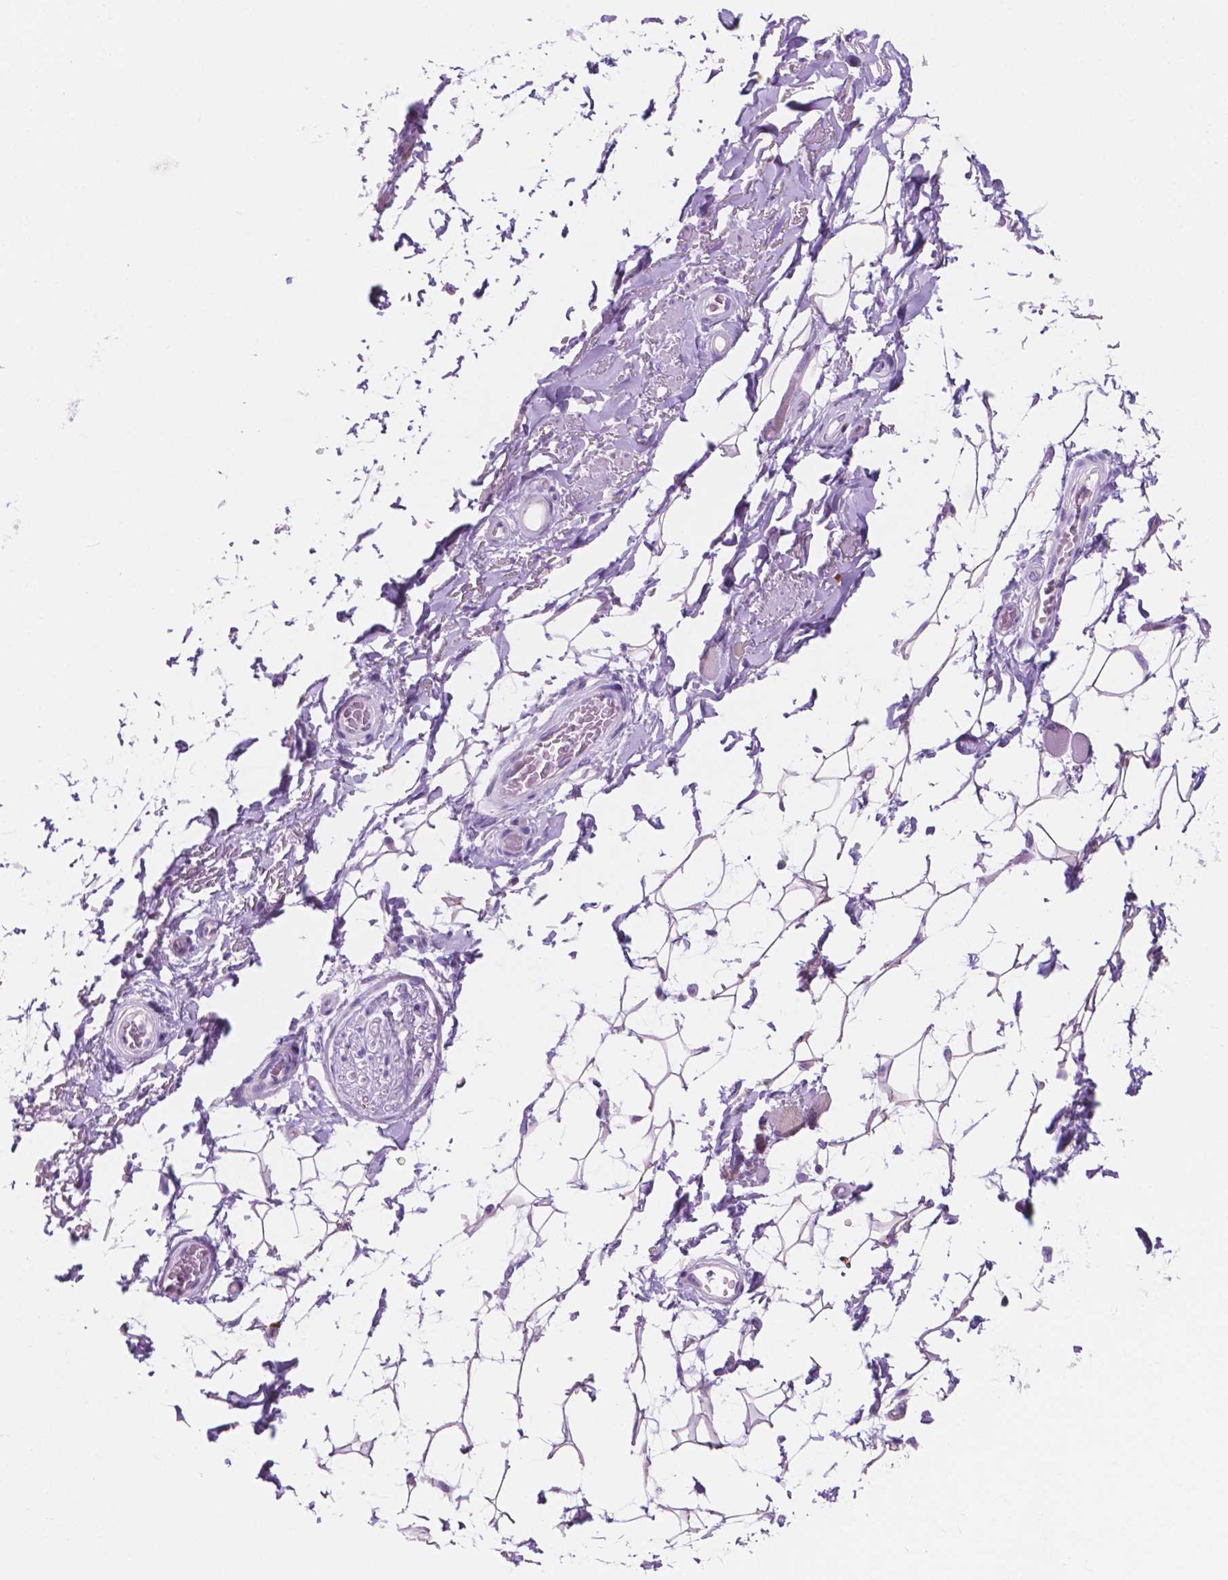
{"staining": {"intensity": "weak", "quantity": "<25%", "location": "cytoplasmic/membranous"}, "tissue": "adipose tissue", "cell_type": "Adipocytes", "image_type": "normal", "snomed": [{"axis": "morphology", "description": "Normal tissue, NOS"}, {"axis": "topography", "description": "Anal"}, {"axis": "topography", "description": "Peripheral nerve tissue"}], "caption": "Adipose tissue stained for a protein using immunohistochemistry (IHC) demonstrates no positivity adipocytes.", "gene": "IGFN1", "patient": {"sex": "male", "age": 53}}